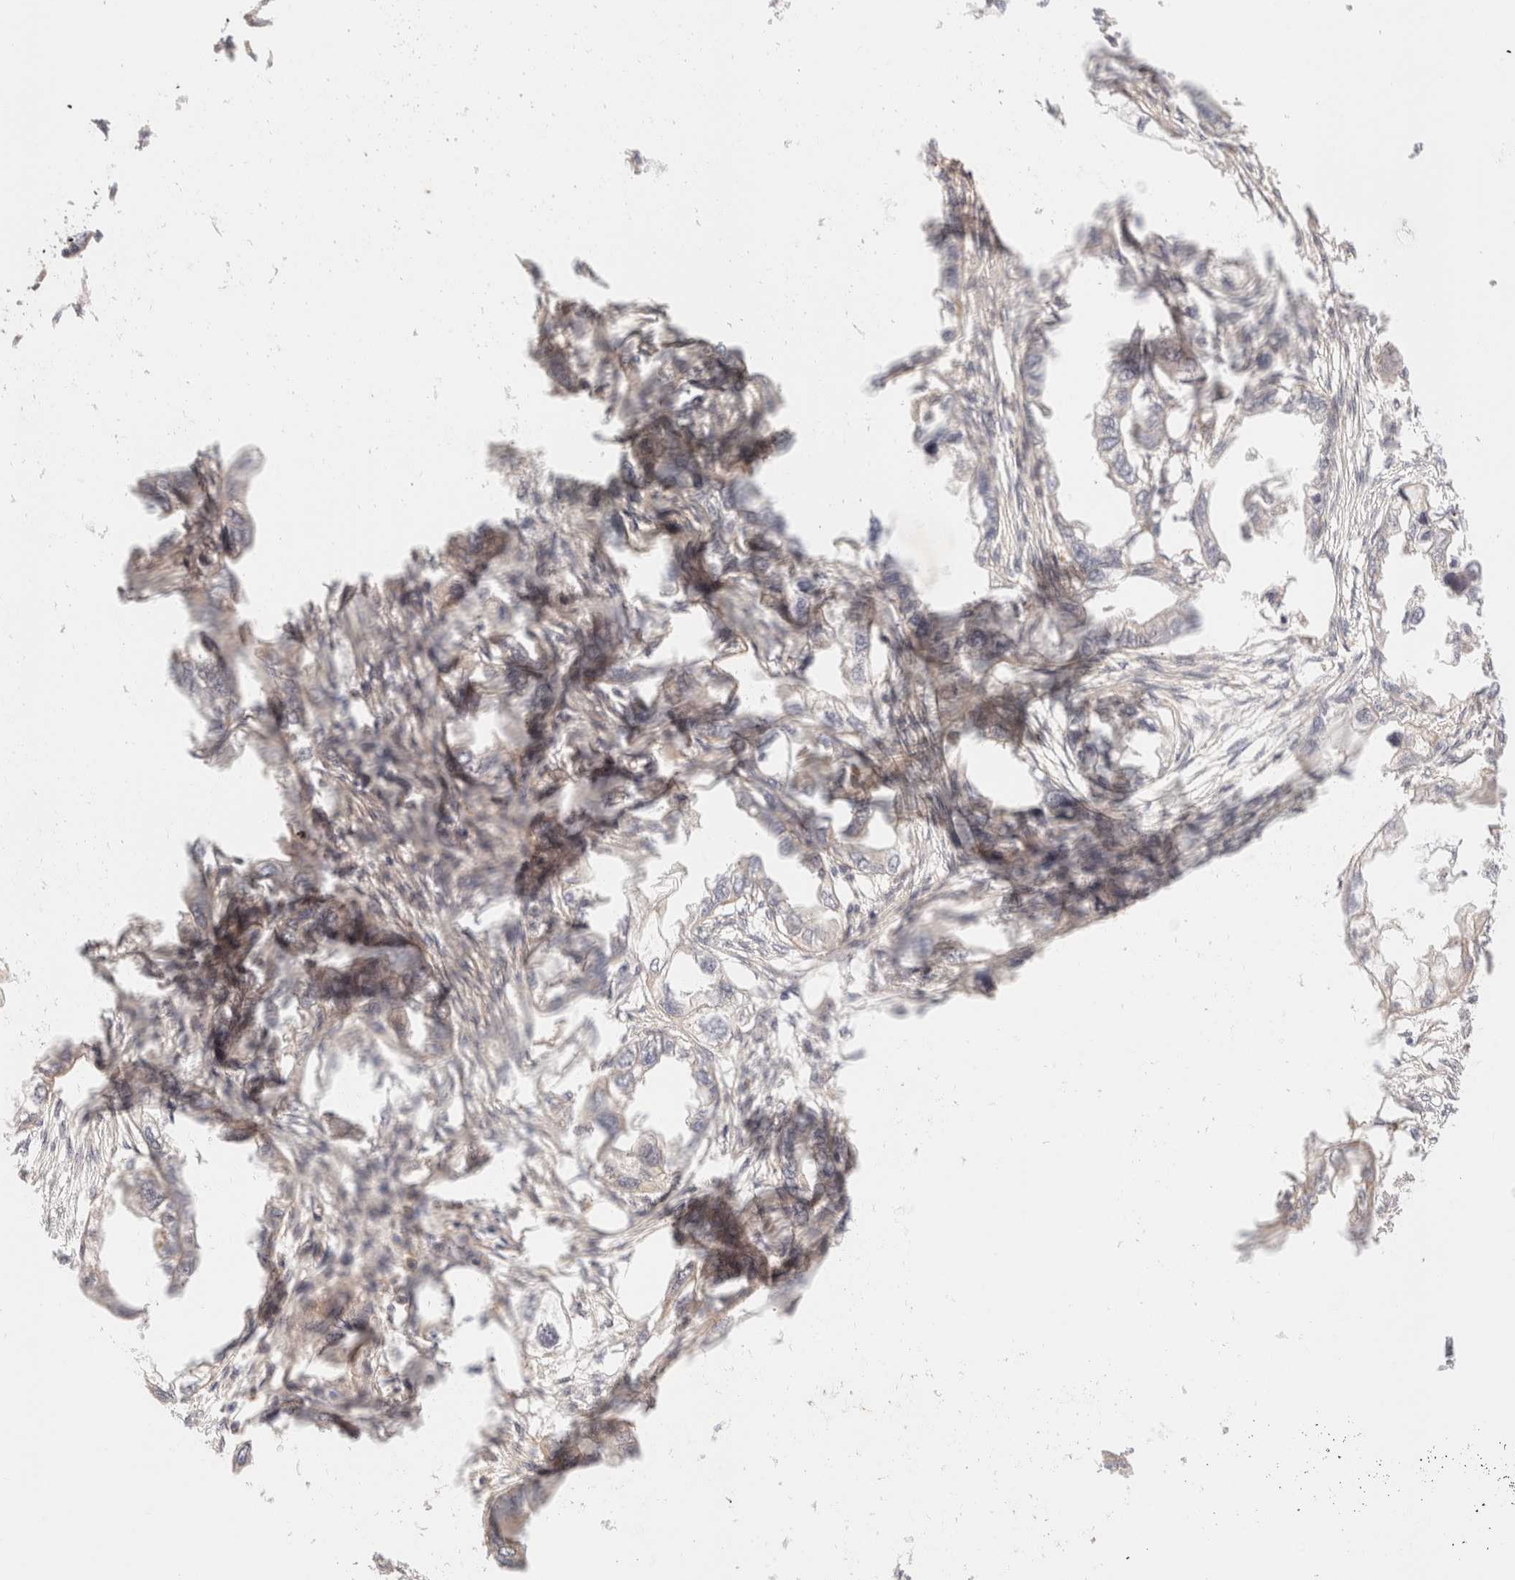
{"staining": {"intensity": "weak", "quantity": "<25%", "location": "cytoplasmic/membranous"}, "tissue": "endometrial cancer", "cell_type": "Tumor cells", "image_type": "cancer", "snomed": [{"axis": "morphology", "description": "Adenocarcinoma, NOS"}, {"axis": "morphology", "description": "Adenocarcinoma, metastatic, NOS"}, {"axis": "topography", "description": "Adipose tissue"}, {"axis": "topography", "description": "Endometrium"}], "caption": "DAB immunohistochemical staining of human endometrial cancer shows no significant staining in tumor cells.", "gene": "BRPF3", "patient": {"sex": "female", "age": 67}}